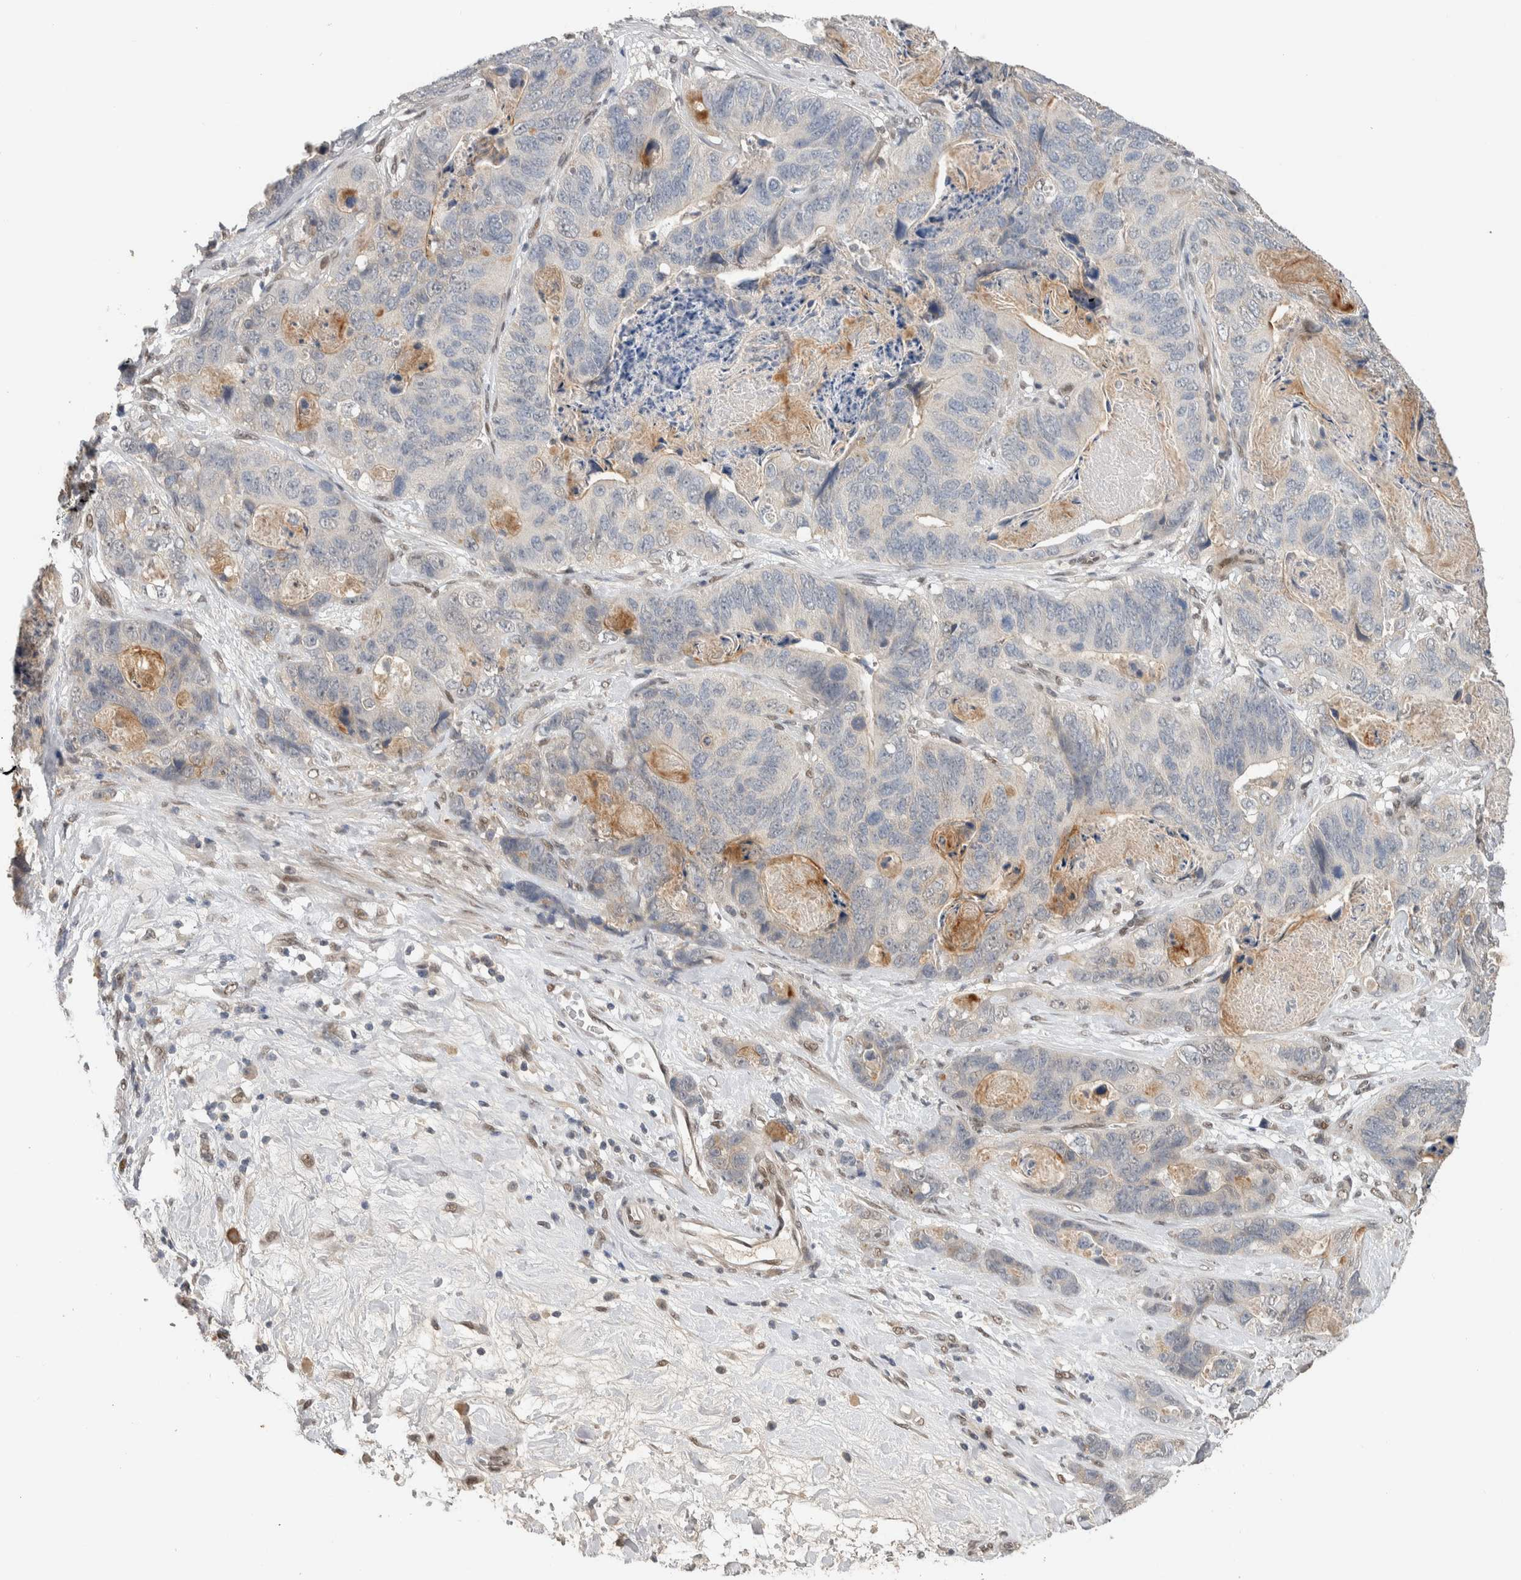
{"staining": {"intensity": "negative", "quantity": "none", "location": "none"}, "tissue": "stomach cancer", "cell_type": "Tumor cells", "image_type": "cancer", "snomed": [{"axis": "morphology", "description": "Normal tissue, NOS"}, {"axis": "morphology", "description": "Adenocarcinoma, NOS"}, {"axis": "topography", "description": "Stomach"}], "caption": "An image of human stomach cancer (adenocarcinoma) is negative for staining in tumor cells. The staining is performed using DAB (3,3'-diaminobenzidine) brown chromogen with nuclei counter-stained in using hematoxylin.", "gene": "CYSRT1", "patient": {"sex": "female", "age": 89}}